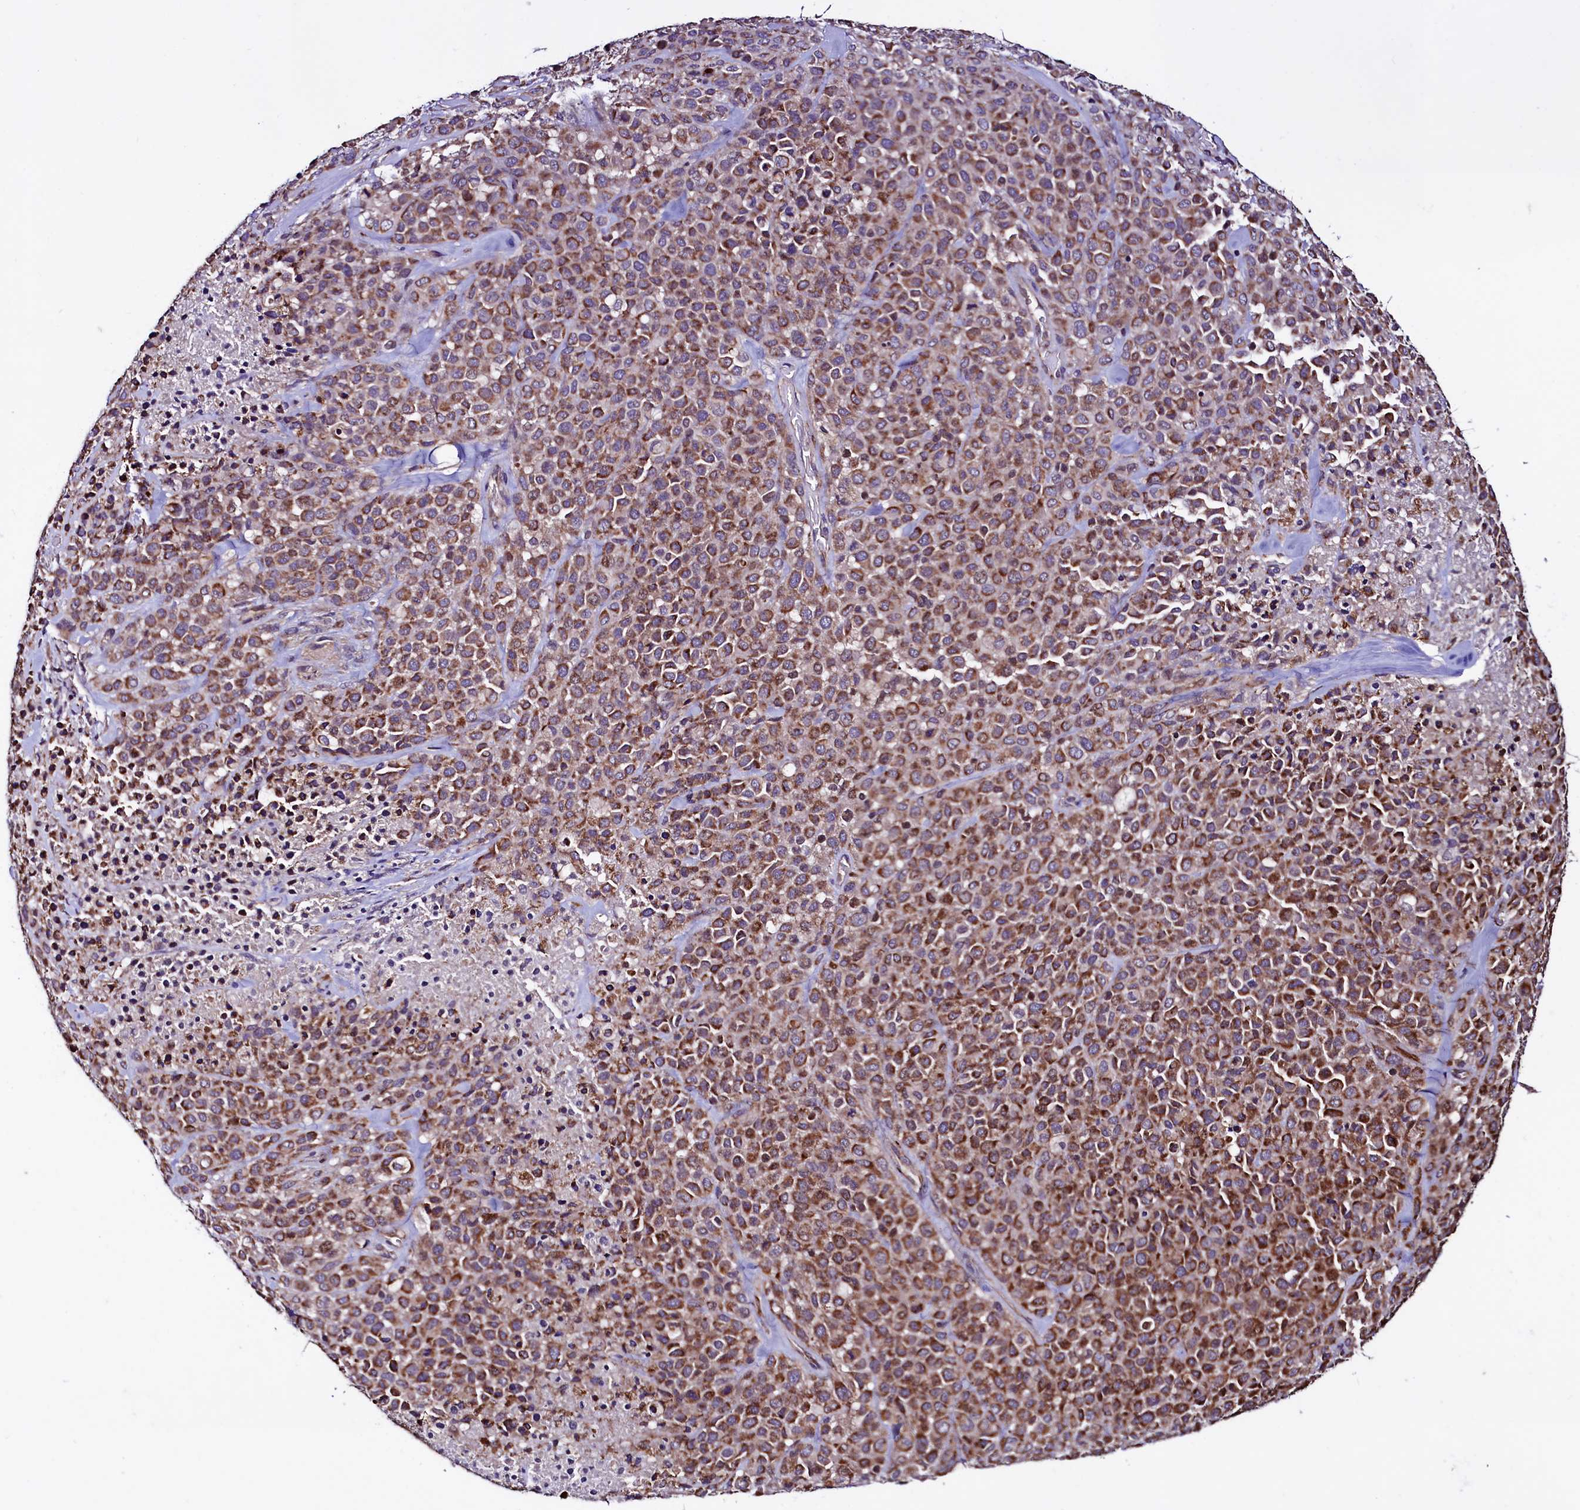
{"staining": {"intensity": "moderate", "quantity": ">75%", "location": "cytoplasmic/membranous"}, "tissue": "melanoma", "cell_type": "Tumor cells", "image_type": "cancer", "snomed": [{"axis": "morphology", "description": "Malignant melanoma, Metastatic site"}, {"axis": "topography", "description": "Skin"}], "caption": "Human melanoma stained for a protein (brown) shows moderate cytoplasmic/membranous positive expression in approximately >75% of tumor cells.", "gene": "STARD5", "patient": {"sex": "female", "age": 81}}